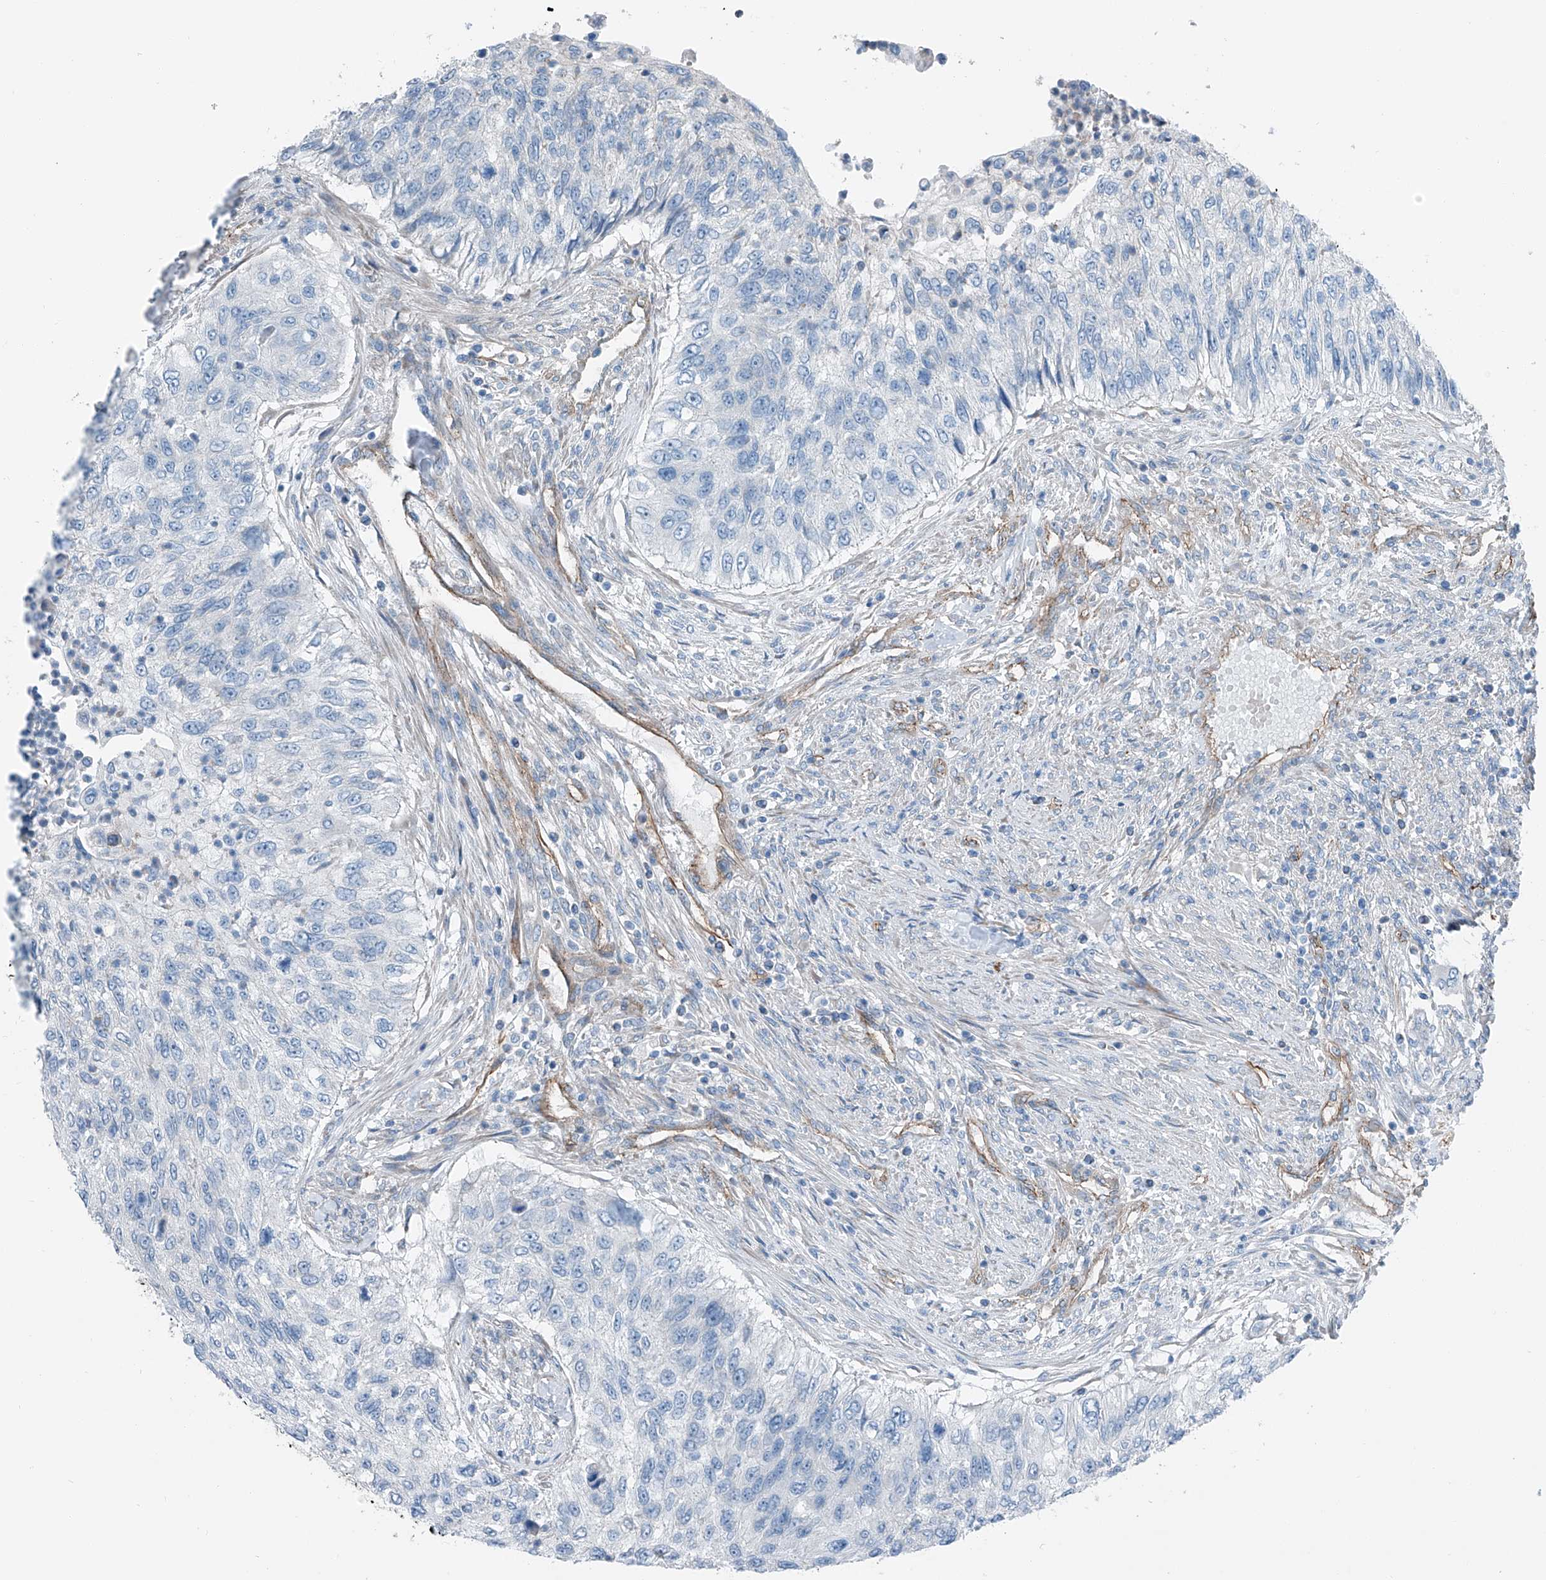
{"staining": {"intensity": "negative", "quantity": "none", "location": "none"}, "tissue": "urothelial cancer", "cell_type": "Tumor cells", "image_type": "cancer", "snomed": [{"axis": "morphology", "description": "Urothelial carcinoma, High grade"}, {"axis": "topography", "description": "Urinary bladder"}], "caption": "High power microscopy micrograph of an immunohistochemistry micrograph of urothelial cancer, revealing no significant positivity in tumor cells.", "gene": "THEMIS2", "patient": {"sex": "female", "age": 60}}